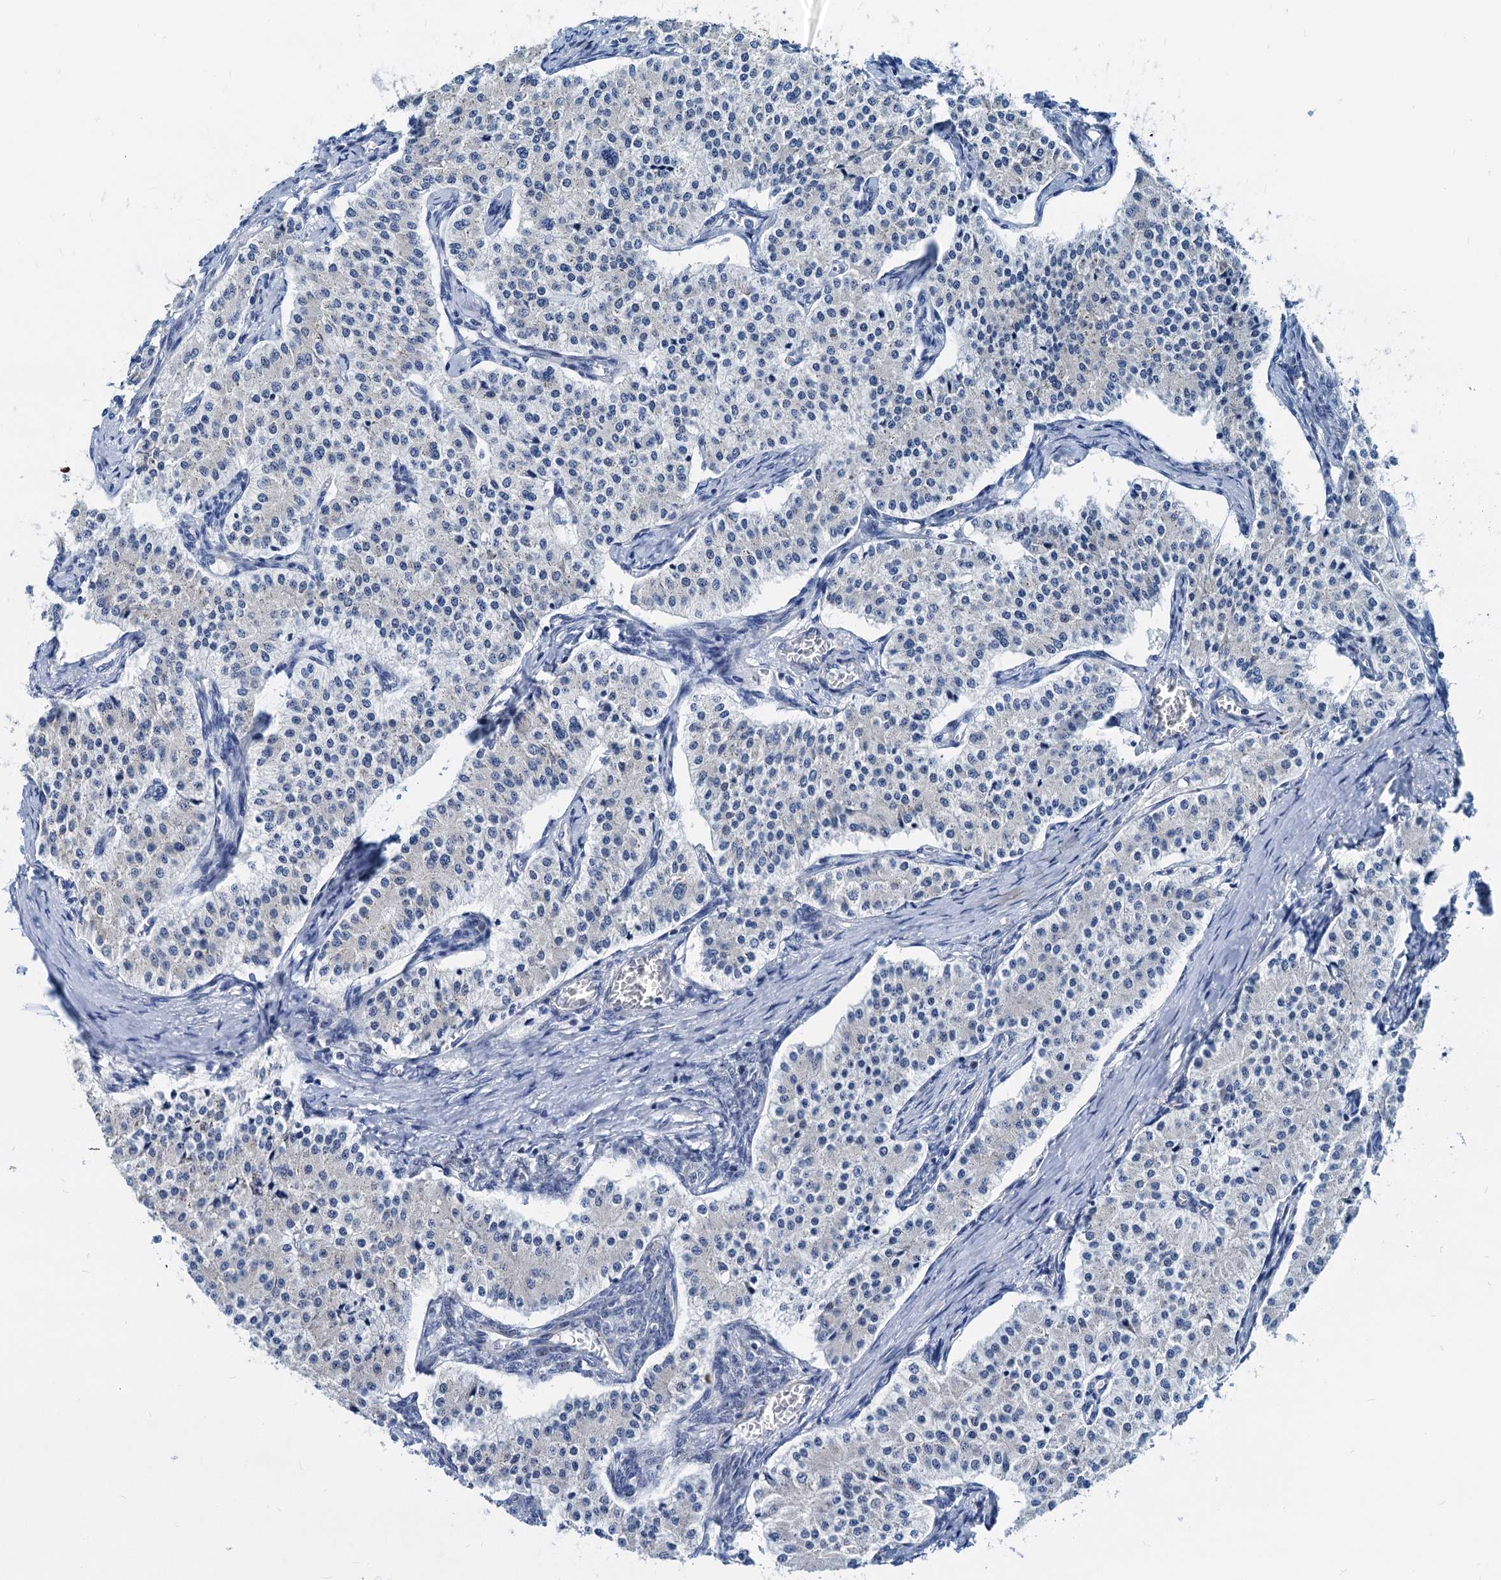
{"staining": {"intensity": "negative", "quantity": "none", "location": "none"}, "tissue": "carcinoid", "cell_type": "Tumor cells", "image_type": "cancer", "snomed": [{"axis": "morphology", "description": "Carcinoid, malignant, NOS"}, {"axis": "topography", "description": "Colon"}], "caption": "High power microscopy micrograph of an immunohistochemistry photomicrograph of carcinoid, revealing no significant positivity in tumor cells. Nuclei are stained in blue.", "gene": "HSF2", "patient": {"sex": "female", "age": 52}}